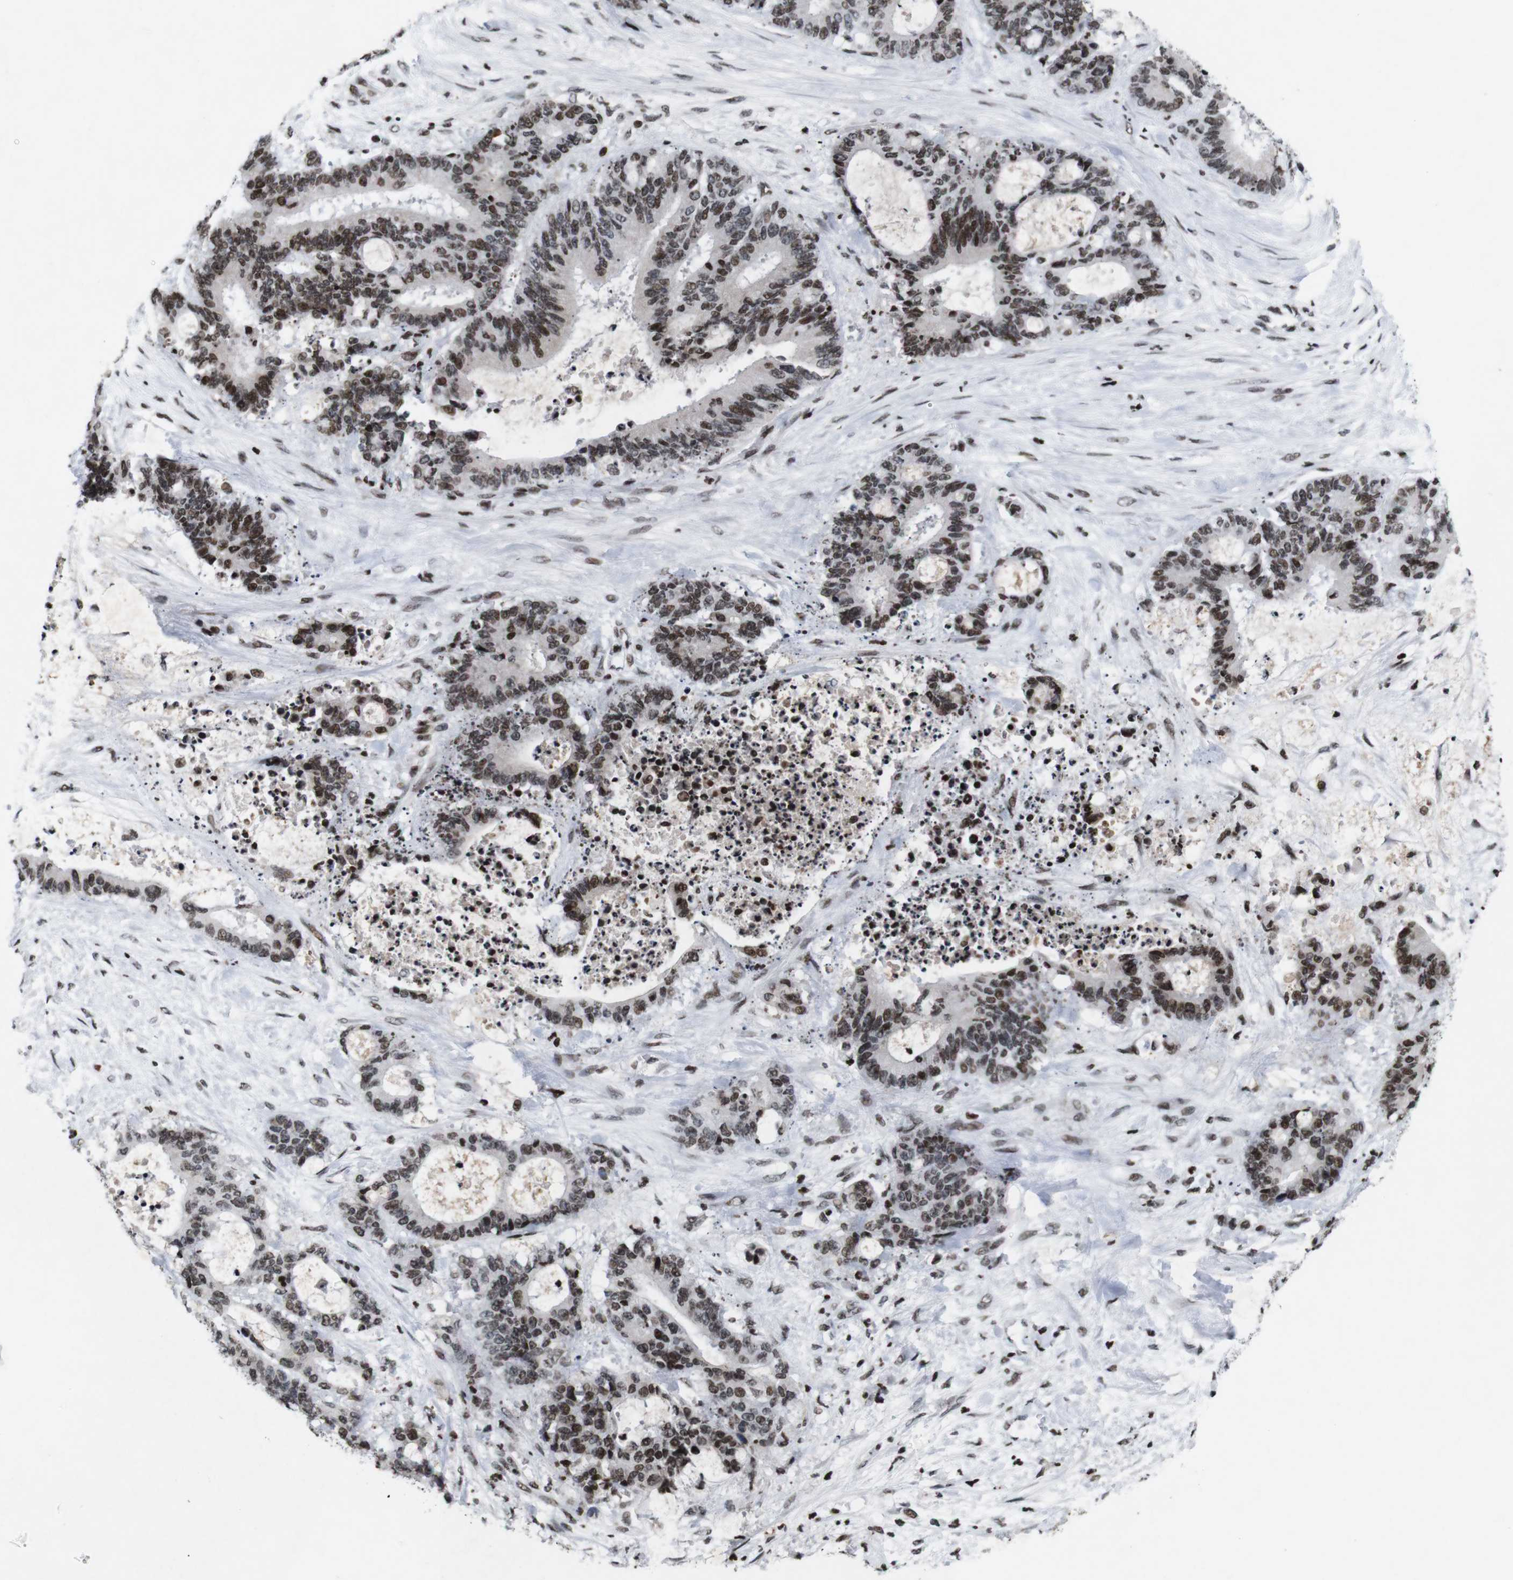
{"staining": {"intensity": "moderate", "quantity": ">75%", "location": "nuclear"}, "tissue": "liver cancer", "cell_type": "Tumor cells", "image_type": "cancer", "snomed": [{"axis": "morphology", "description": "Normal tissue, NOS"}, {"axis": "morphology", "description": "Cholangiocarcinoma"}, {"axis": "topography", "description": "Liver"}, {"axis": "topography", "description": "Peripheral nerve tissue"}], "caption": "Immunohistochemical staining of liver cholangiocarcinoma shows moderate nuclear protein expression in about >75% of tumor cells.", "gene": "MAGEH1", "patient": {"sex": "female", "age": 73}}